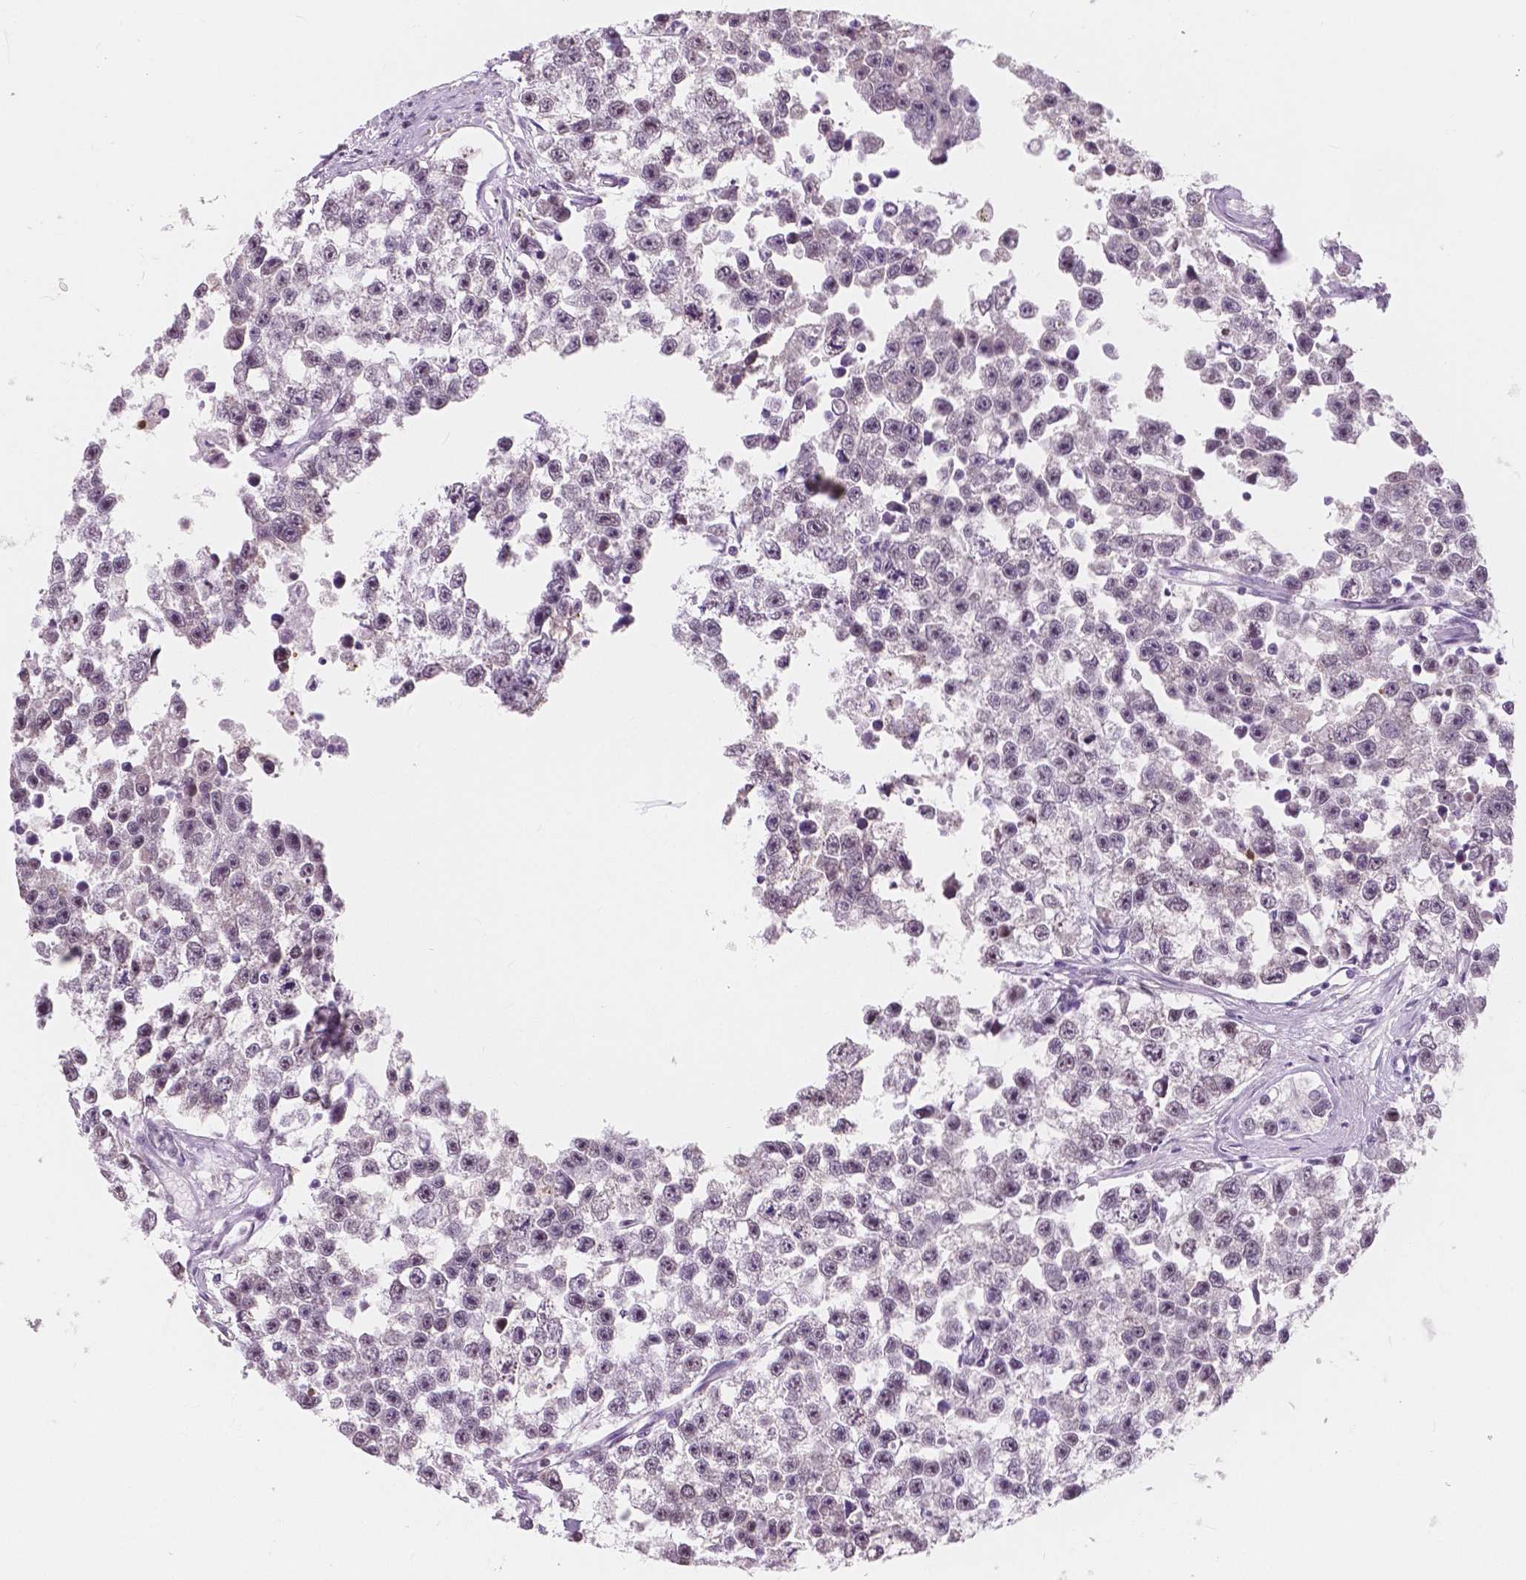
{"staining": {"intensity": "moderate", "quantity": "<25%", "location": "nuclear"}, "tissue": "testis cancer", "cell_type": "Tumor cells", "image_type": "cancer", "snomed": [{"axis": "morphology", "description": "Seminoma, NOS"}, {"axis": "topography", "description": "Testis"}], "caption": "This histopathology image exhibits immunohistochemistry staining of human testis cancer (seminoma), with low moderate nuclear staining in about <25% of tumor cells.", "gene": "NOLC1", "patient": {"sex": "male", "age": 26}}